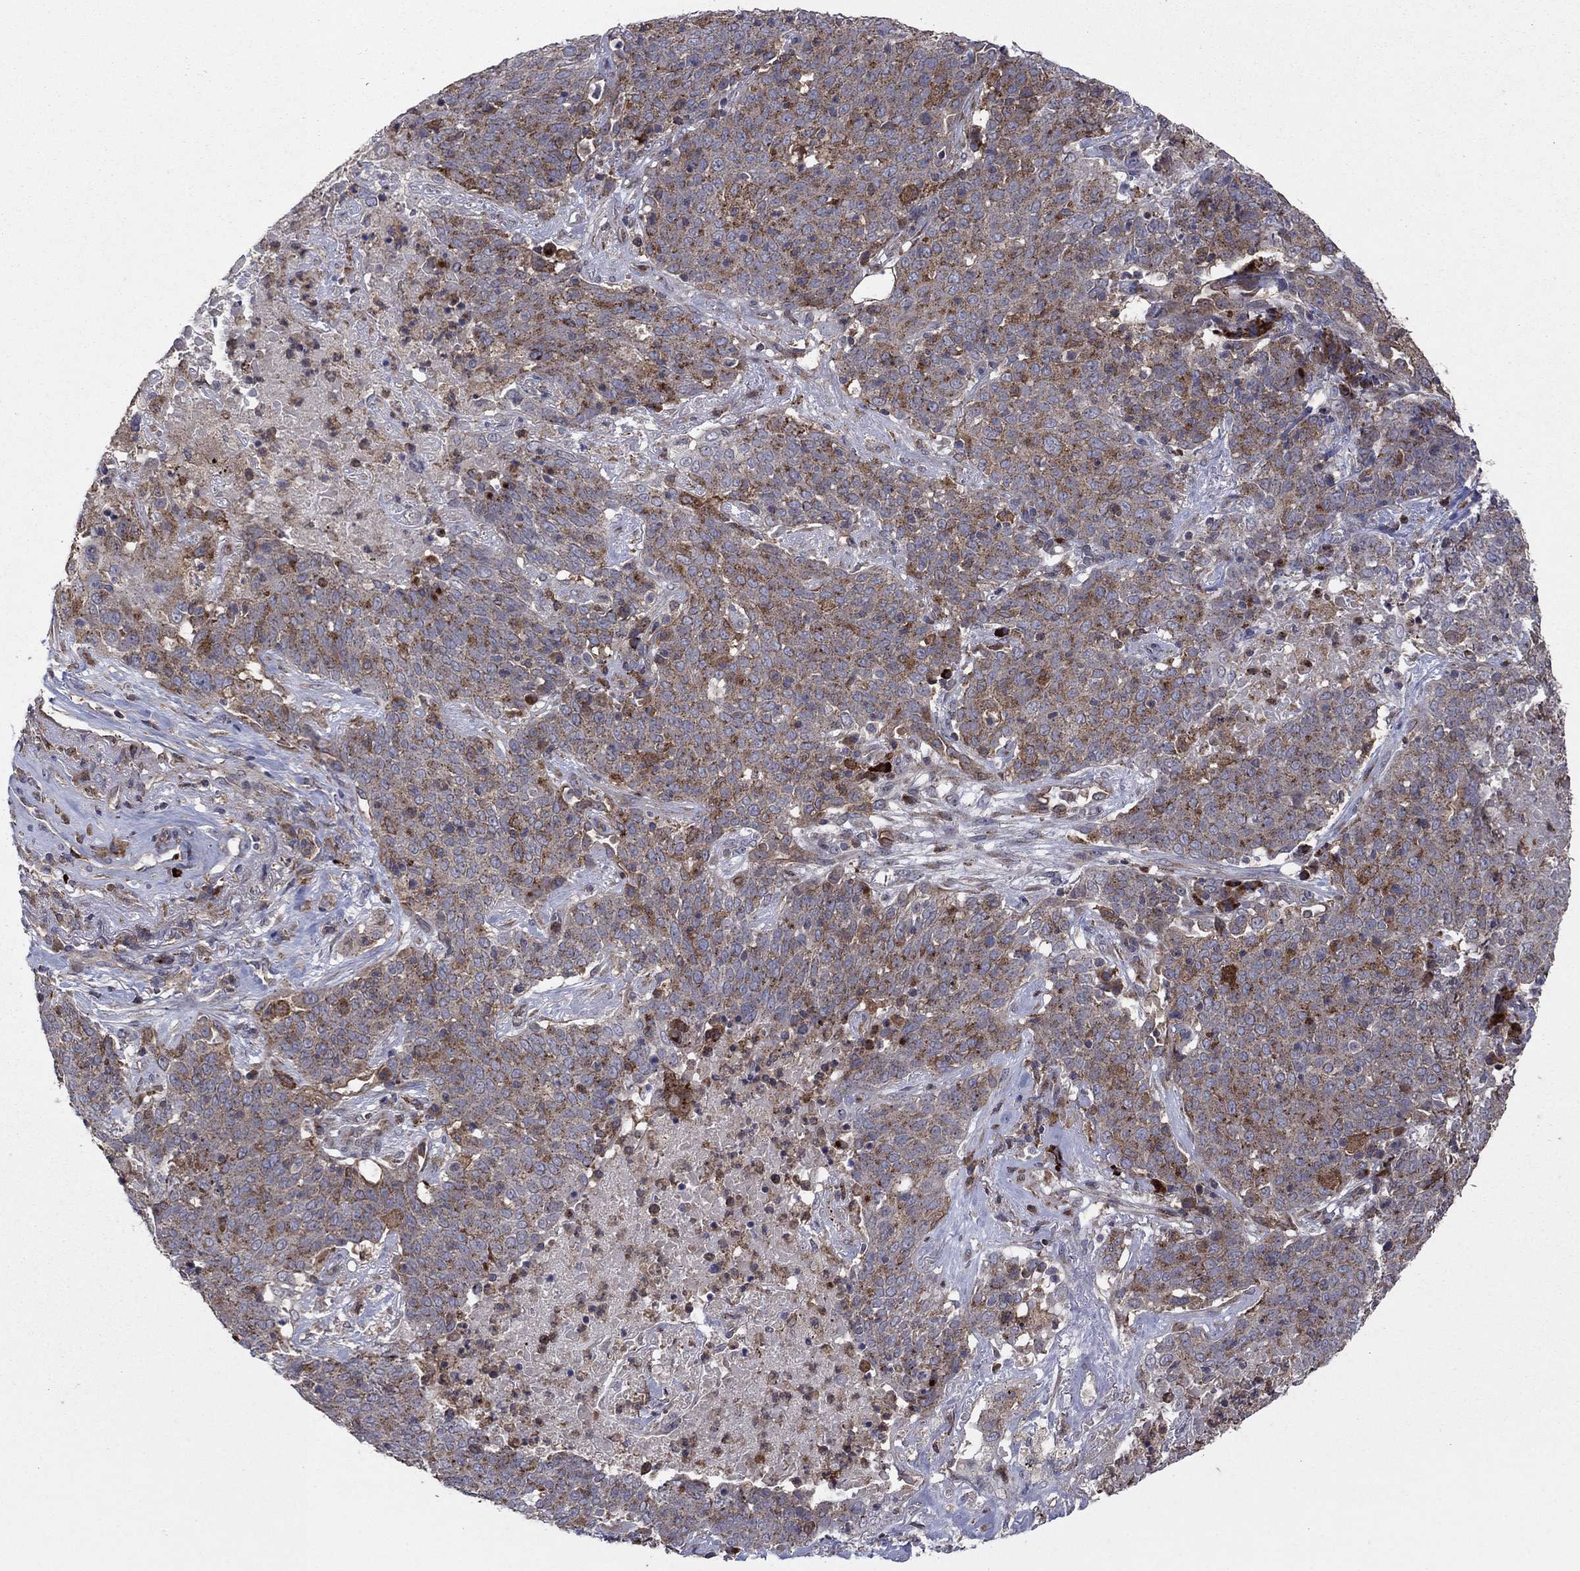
{"staining": {"intensity": "moderate", "quantity": "25%-75%", "location": "cytoplasmic/membranous"}, "tissue": "lung cancer", "cell_type": "Tumor cells", "image_type": "cancer", "snomed": [{"axis": "morphology", "description": "Squamous cell carcinoma, NOS"}, {"axis": "topography", "description": "Lung"}], "caption": "Tumor cells reveal medium levels of moderate cytoplasmic/membranous positivity in approximately 25%-75% of cells in squamous cell carcinoma (lung).", "gene": "MEA1", "patient": {"sex": "male", "age": 82}}